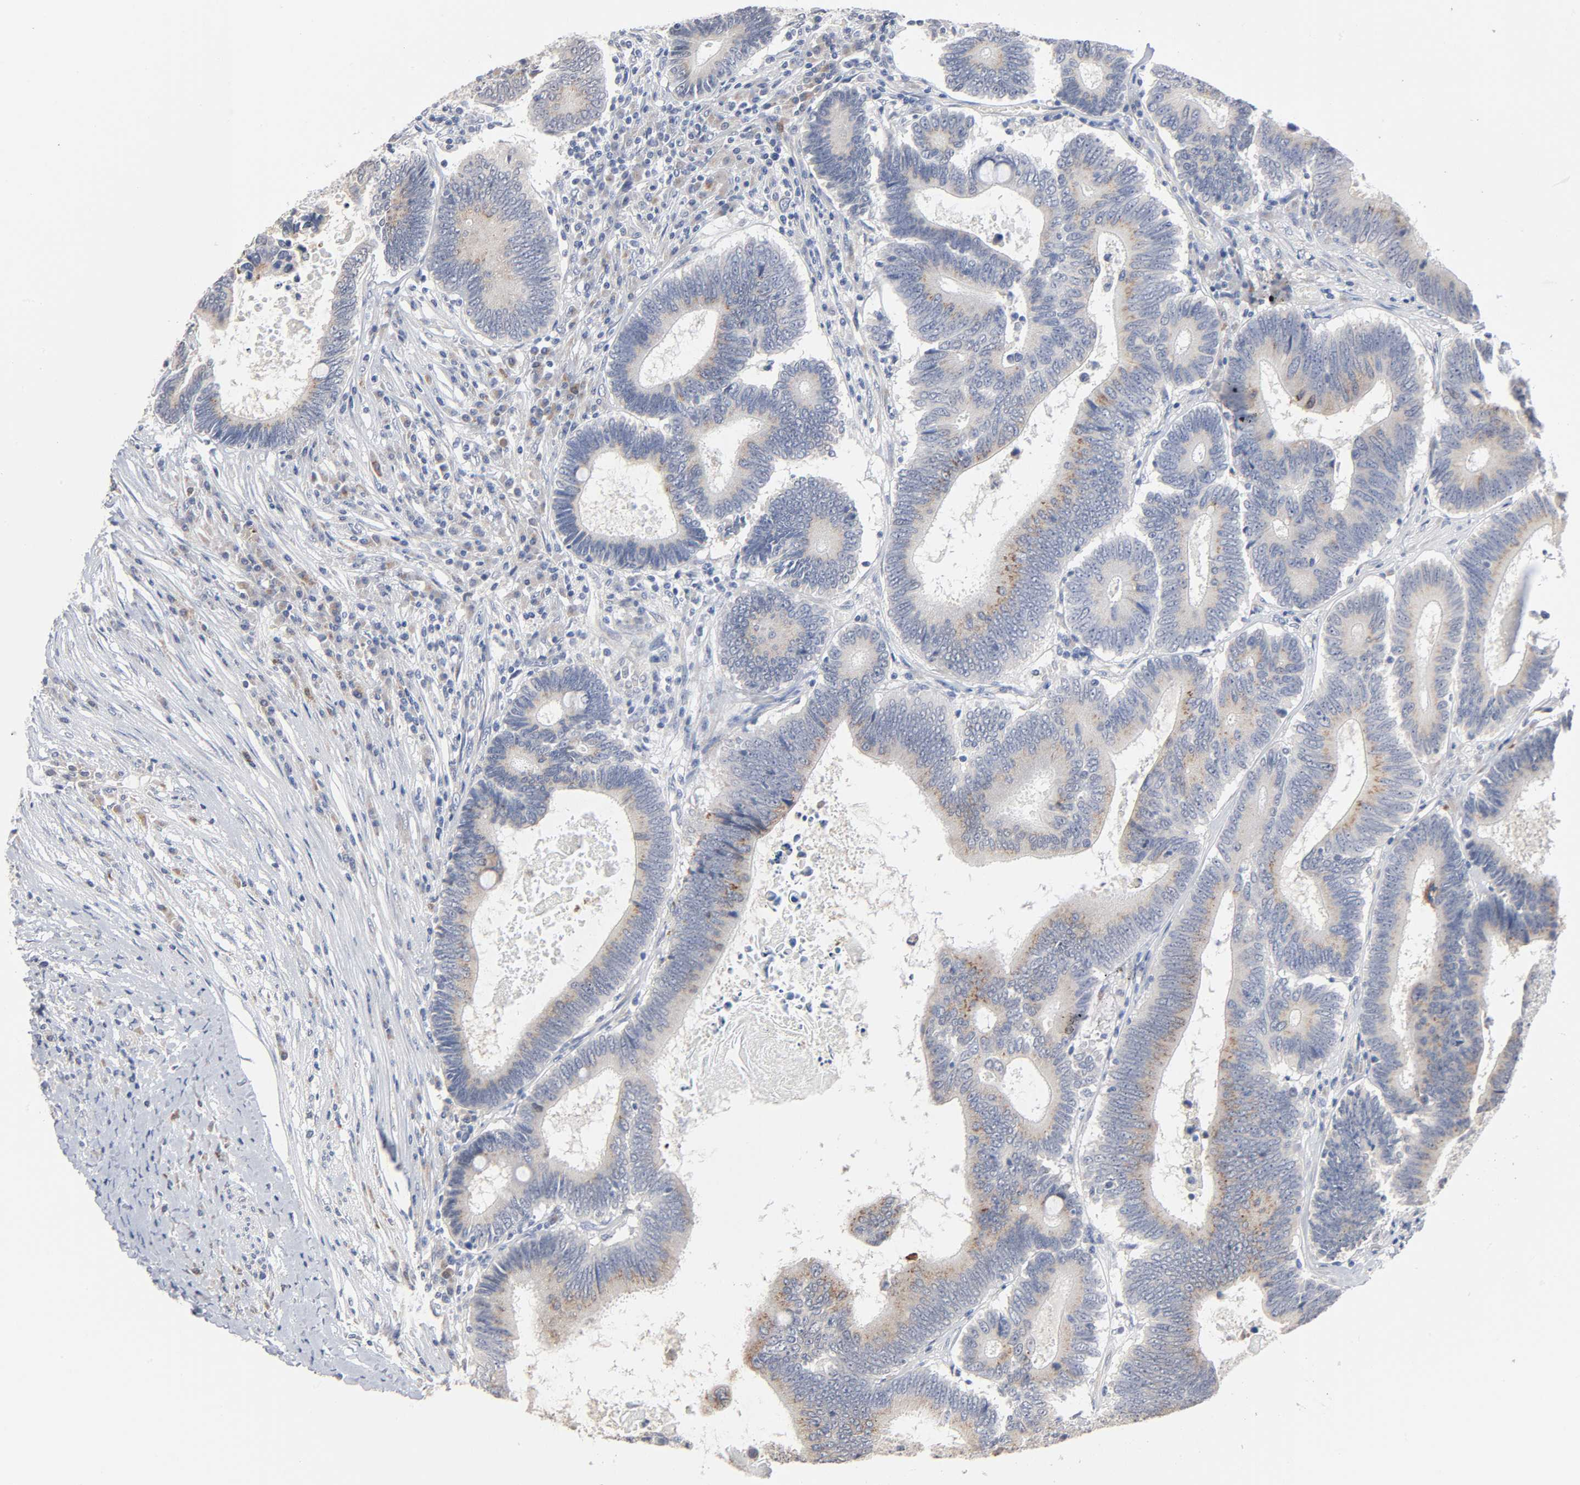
{"staining": {"intensity": "weak", "quantity": ">75%", "location": "cytoplasmic/membranous"}, "tissue": "colorectal cancer", "cell_type": "Tumor cells", "image_type": "cancer", "snomed": [{"axis": "morphology", "description": "Adenocarcinoma, NOS"}, {"axis": "topography", "description": "Colon"}], "caption": "High-power microscopy captured an immunohistochemistry (IHC) photomicrograph of colorectal cancer (adenocarcinoma), revealing weak cytoplasmic/membranous expression in about >75% of tumor cells. The protein is shown in brown color, while the nuclei are stained blue.", "gene": "AK7", "patient": {"sex": "female", "age": 78}}